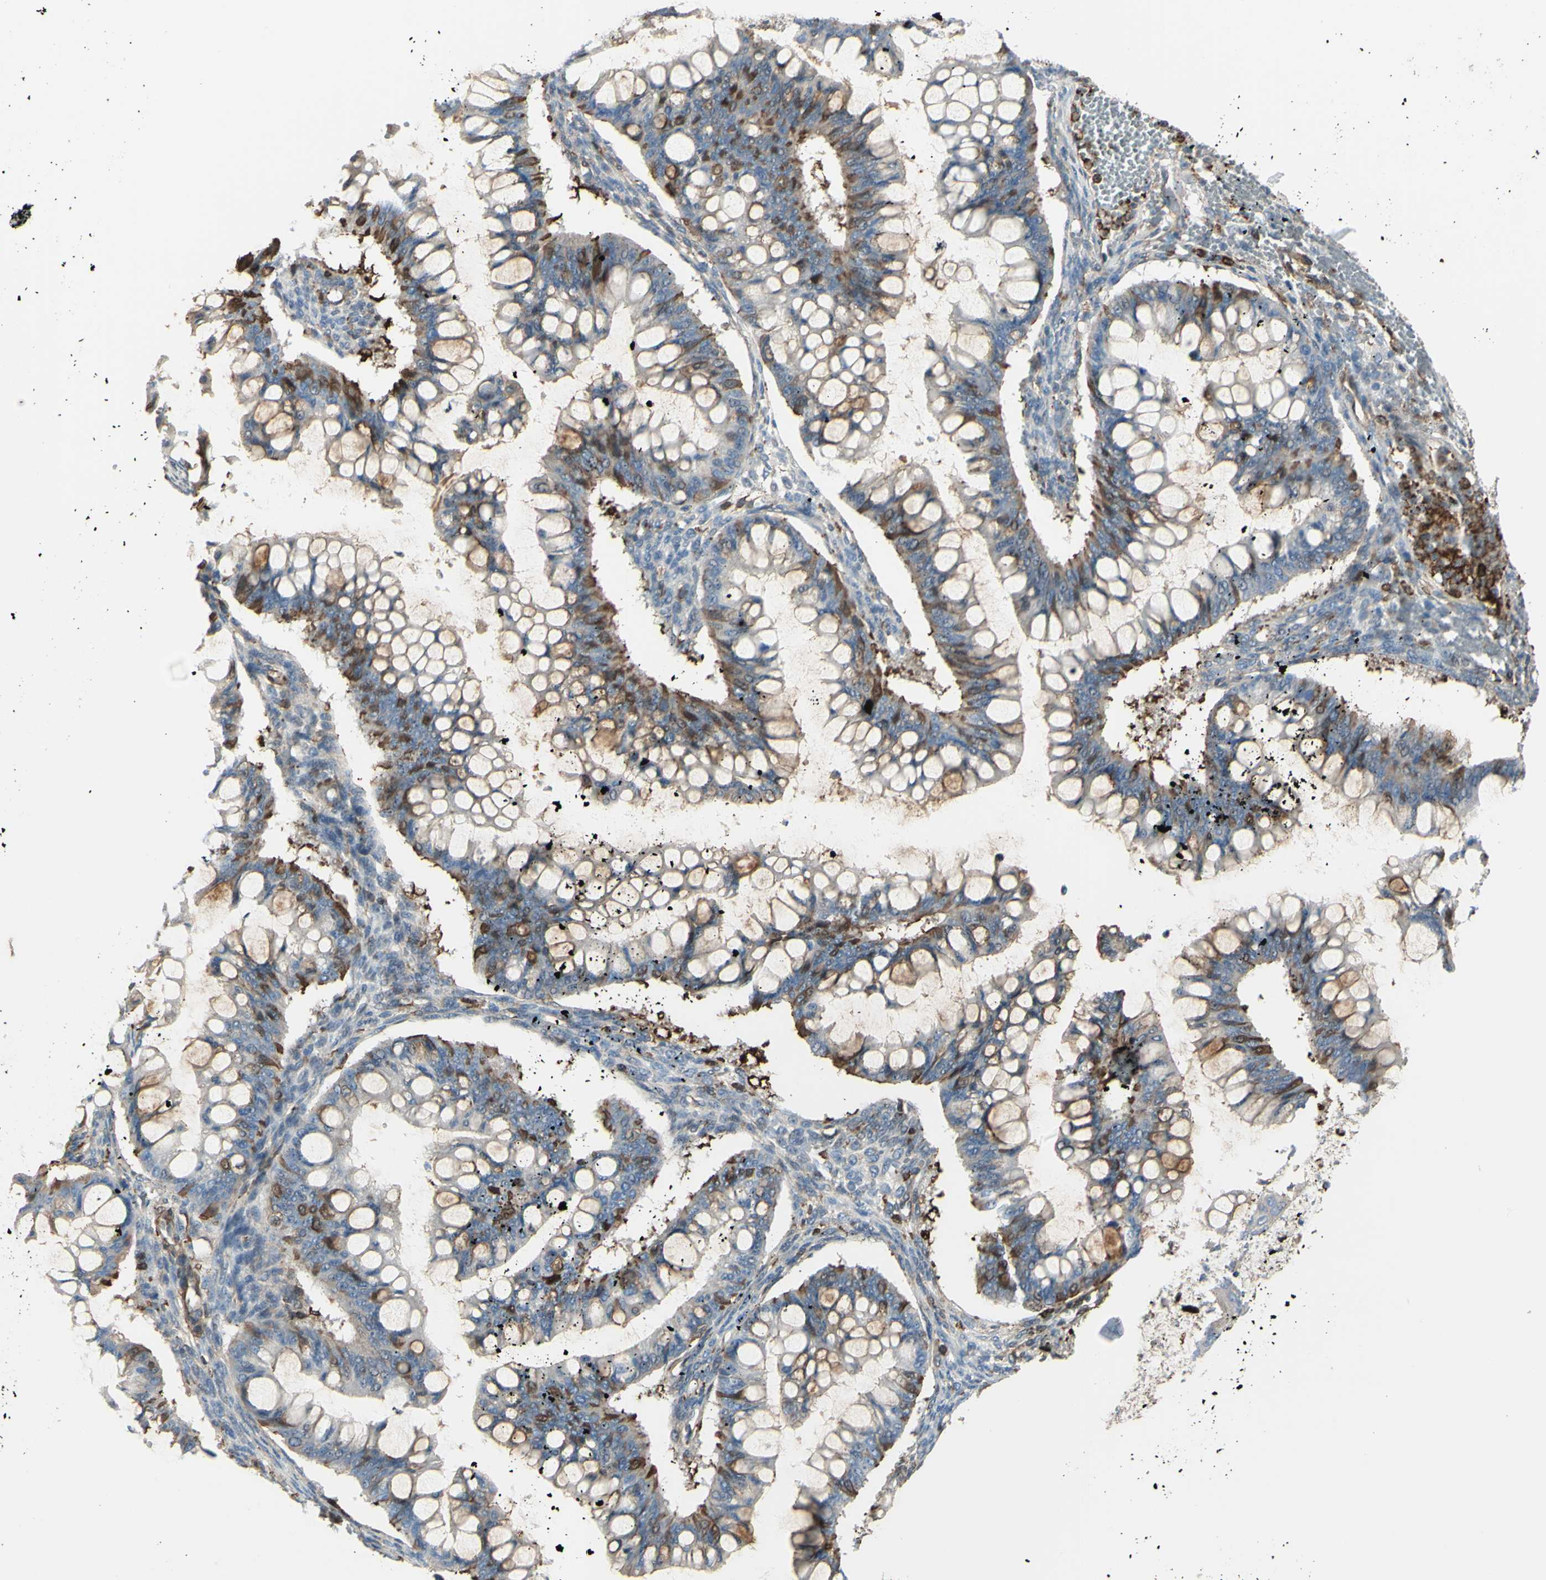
{"staining": {"intensity": "weak", "quantity": ">75%", "location": "cytoplasmic/membranous"}, "tissue": "ovarian cancer", "cell_type": "Tumor cells", "image_type": "cancer", "snomed": [{"axis": "morphology", "description": "Cystadenocarcinoma, mucinous, NOS"}, {"axis": "topography", "description": "Ovary"}], "caption": "An image of human ovarian mucinous cystadenocarcinoma stained for a protein reveals weak cytoplasmic/membranous brown staining in tumor cells.", "gene": "GSN", "patient": {"sex": "female", "age": 73}}